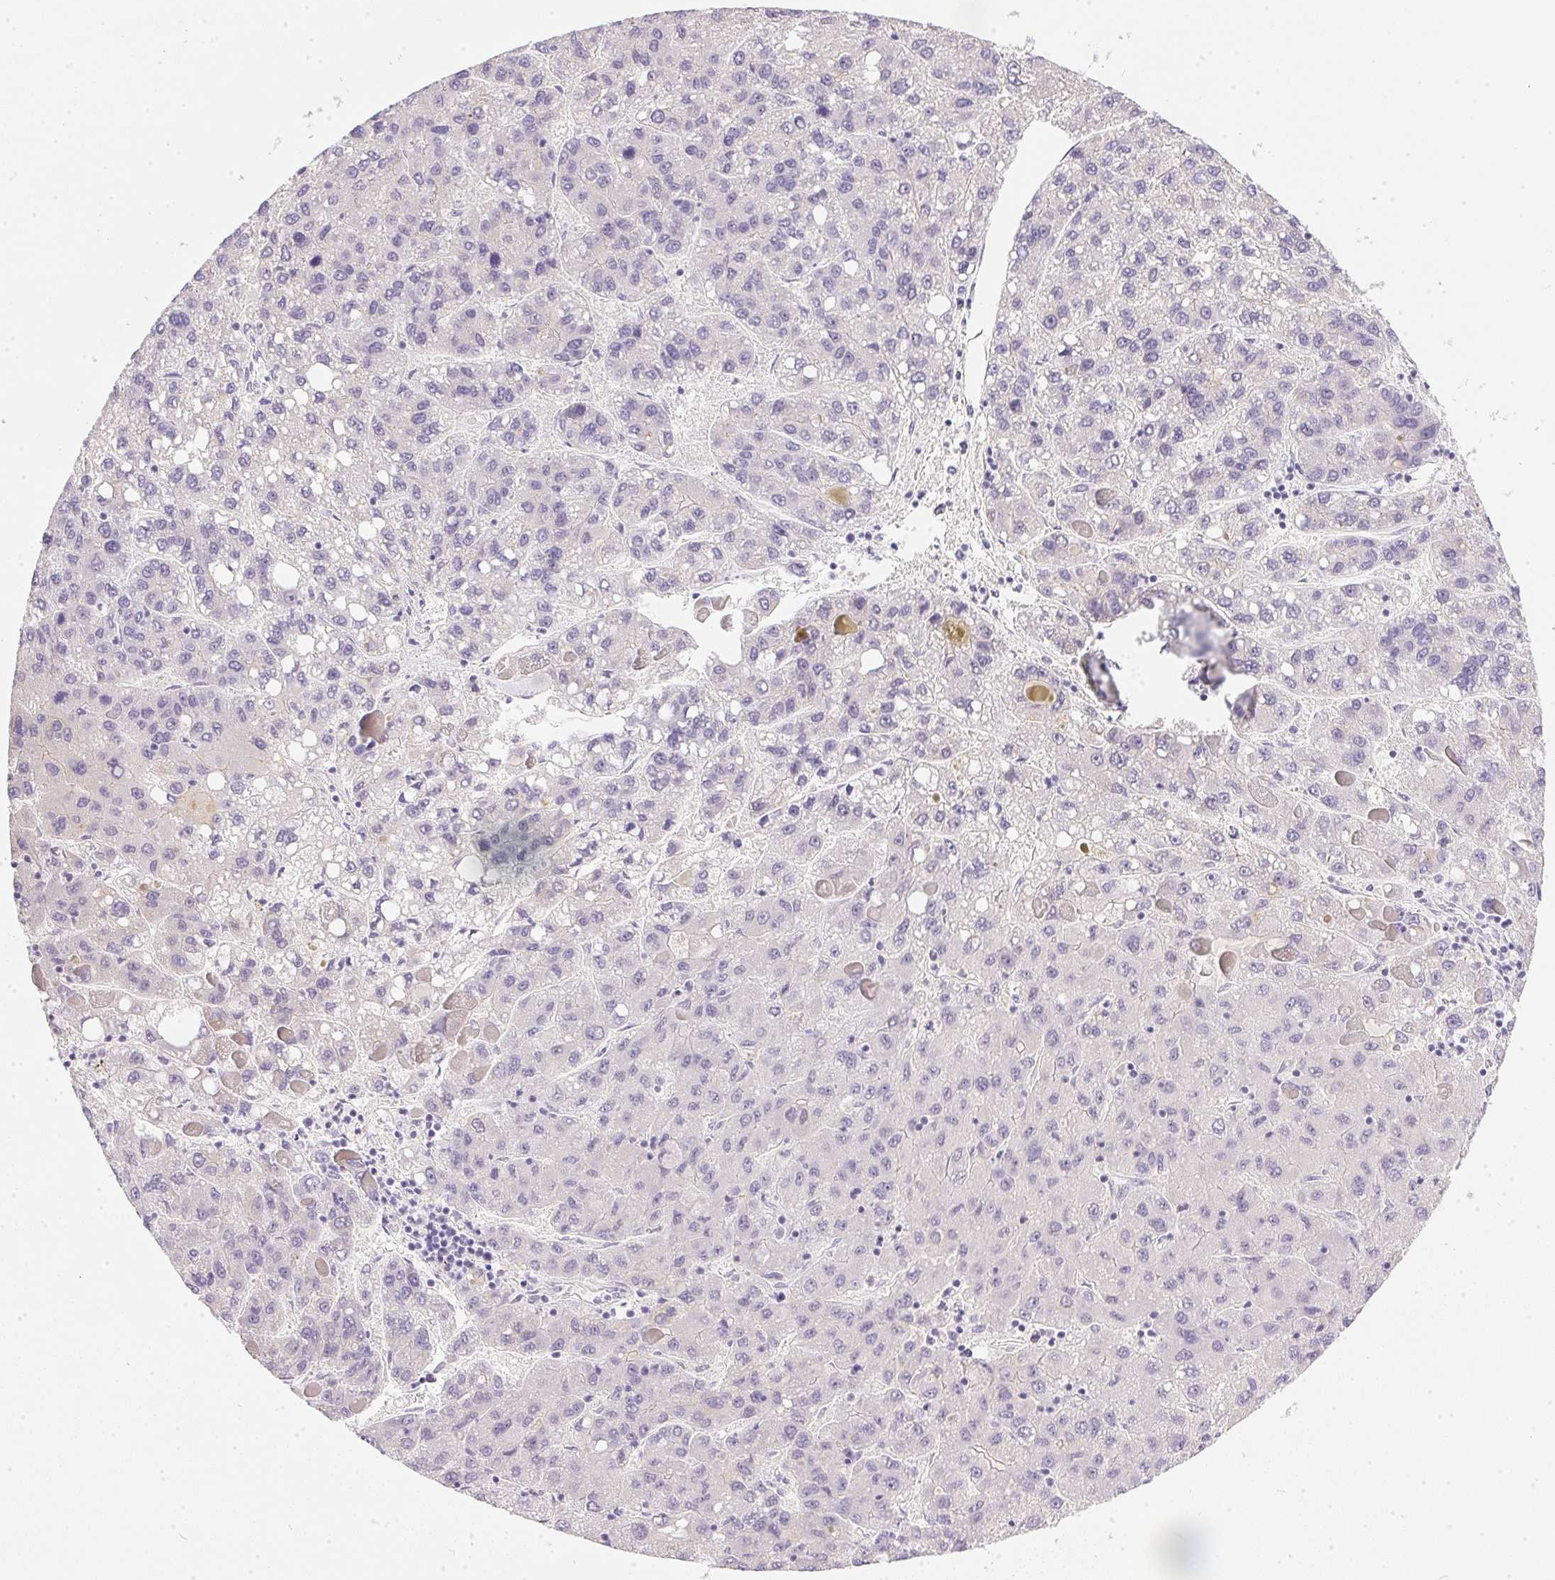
{"staining": {"intensity": "negative", "quantity": "none", "location": "none"}, "tissue": "liver cancer", "cell_type": "Tumor cells", "image_type": "cancer", "snomed": [{"axis": "morphology", "description": "Carcinoma, Hepatocellular, NOS"}, {"axis": "topography", "description": "Liver"}], "caption": "Tumor cells show no significant protein expression in liver hepatocellular carcinoma.", "gene": "SLC17A7", "patient": {"sex": "female", "age": 82}}